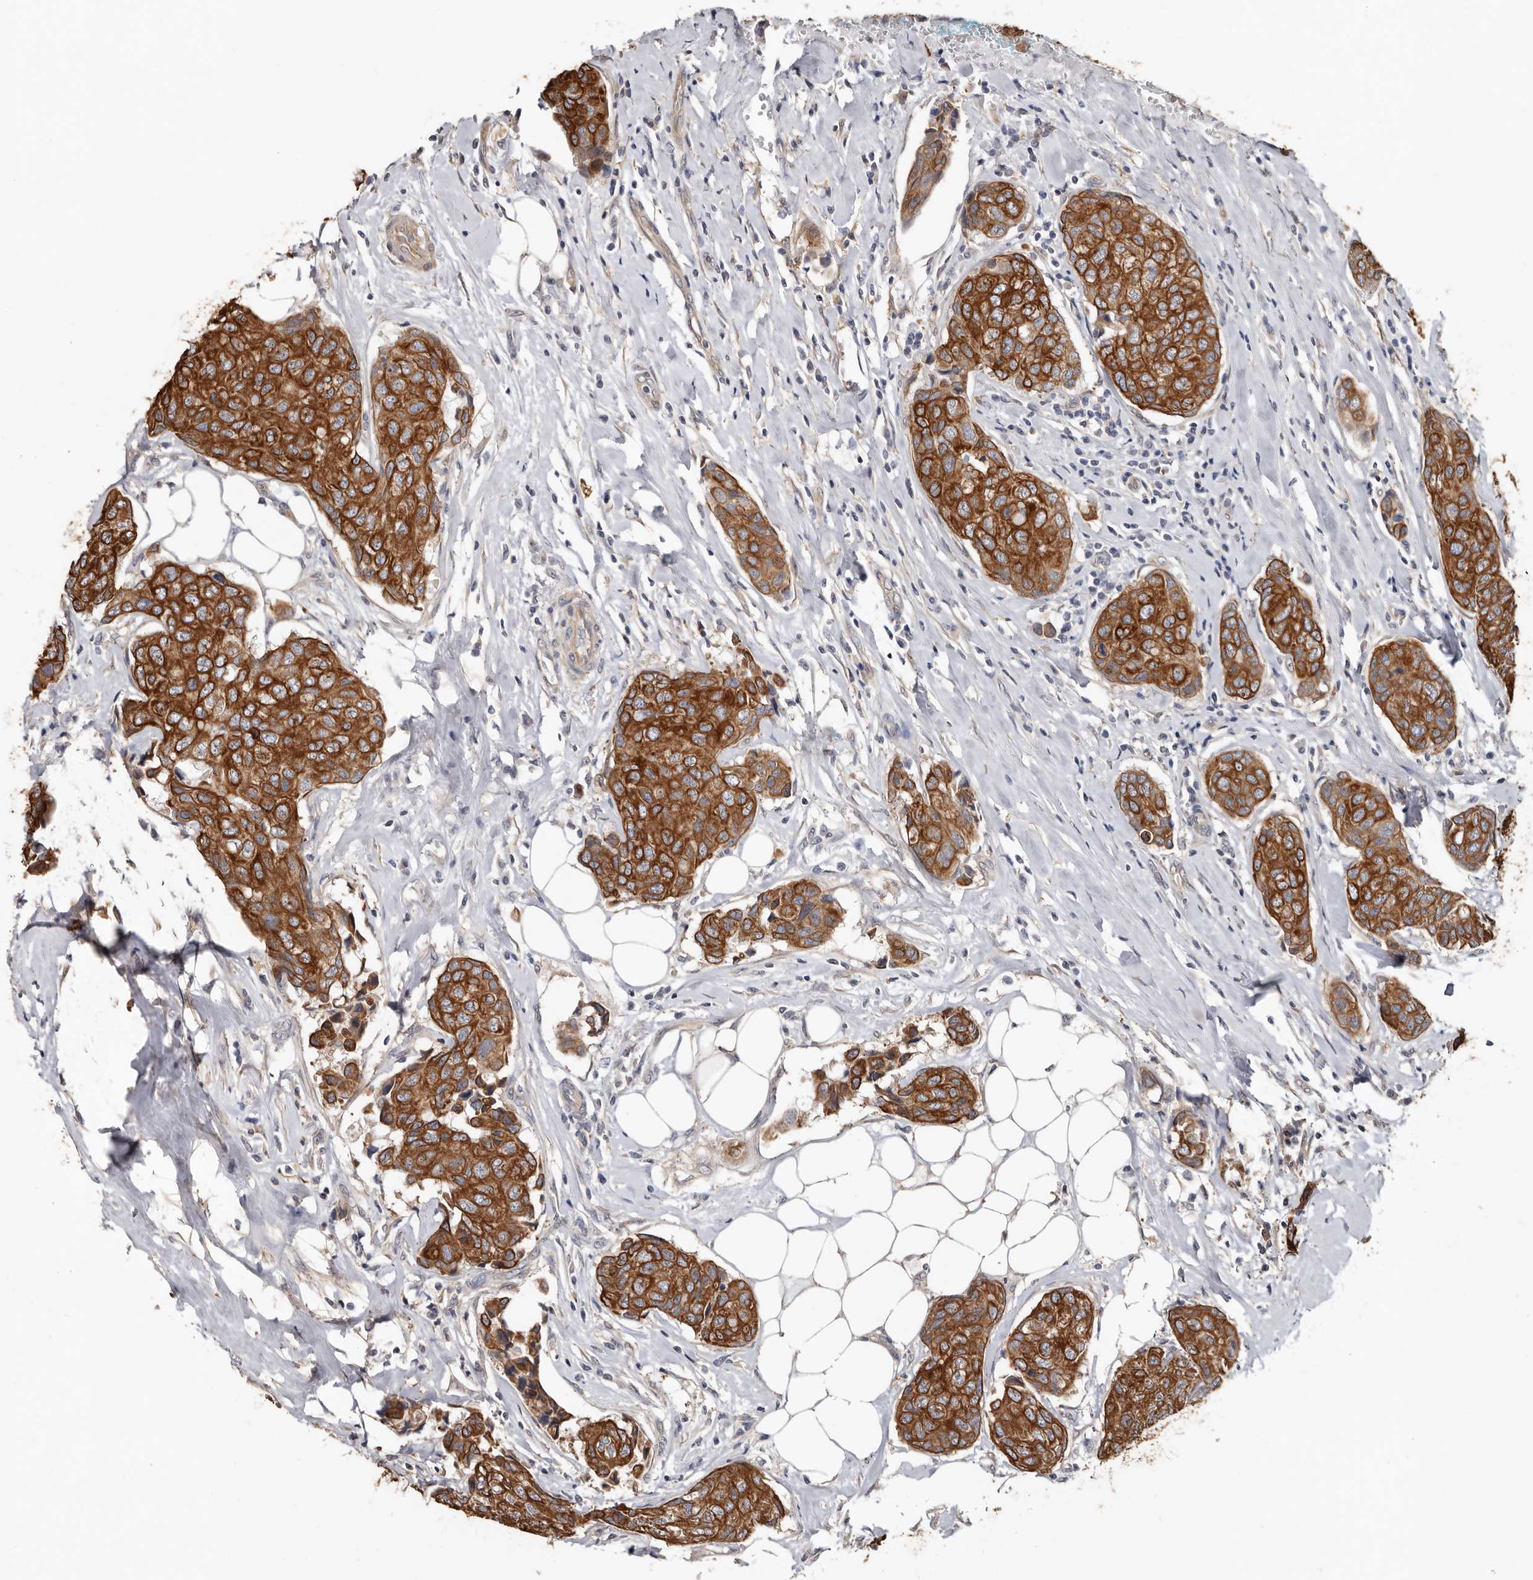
{"staining": {"intensity": "strong", "quantity": ">75%", "location": "cytoplasmic/membranous"}, "tissue": "breast cancer", "cell_type": "Tumor cells", "image_type": "cancer", "snomed": [{"axis": "morphology", "description": "Duct carcinoma"}, {"axis": "topography", "description": "Breast"}], "caption": "Protein positivity by immunohistochemistry (IHC) demonstrates strong cytoplasmic/membranous positivity in about >75% of tumor cells in breast invasive ductal carcinoma.", "gene": "MRPL18", "patient": {"sex": "female", "age": 80}}